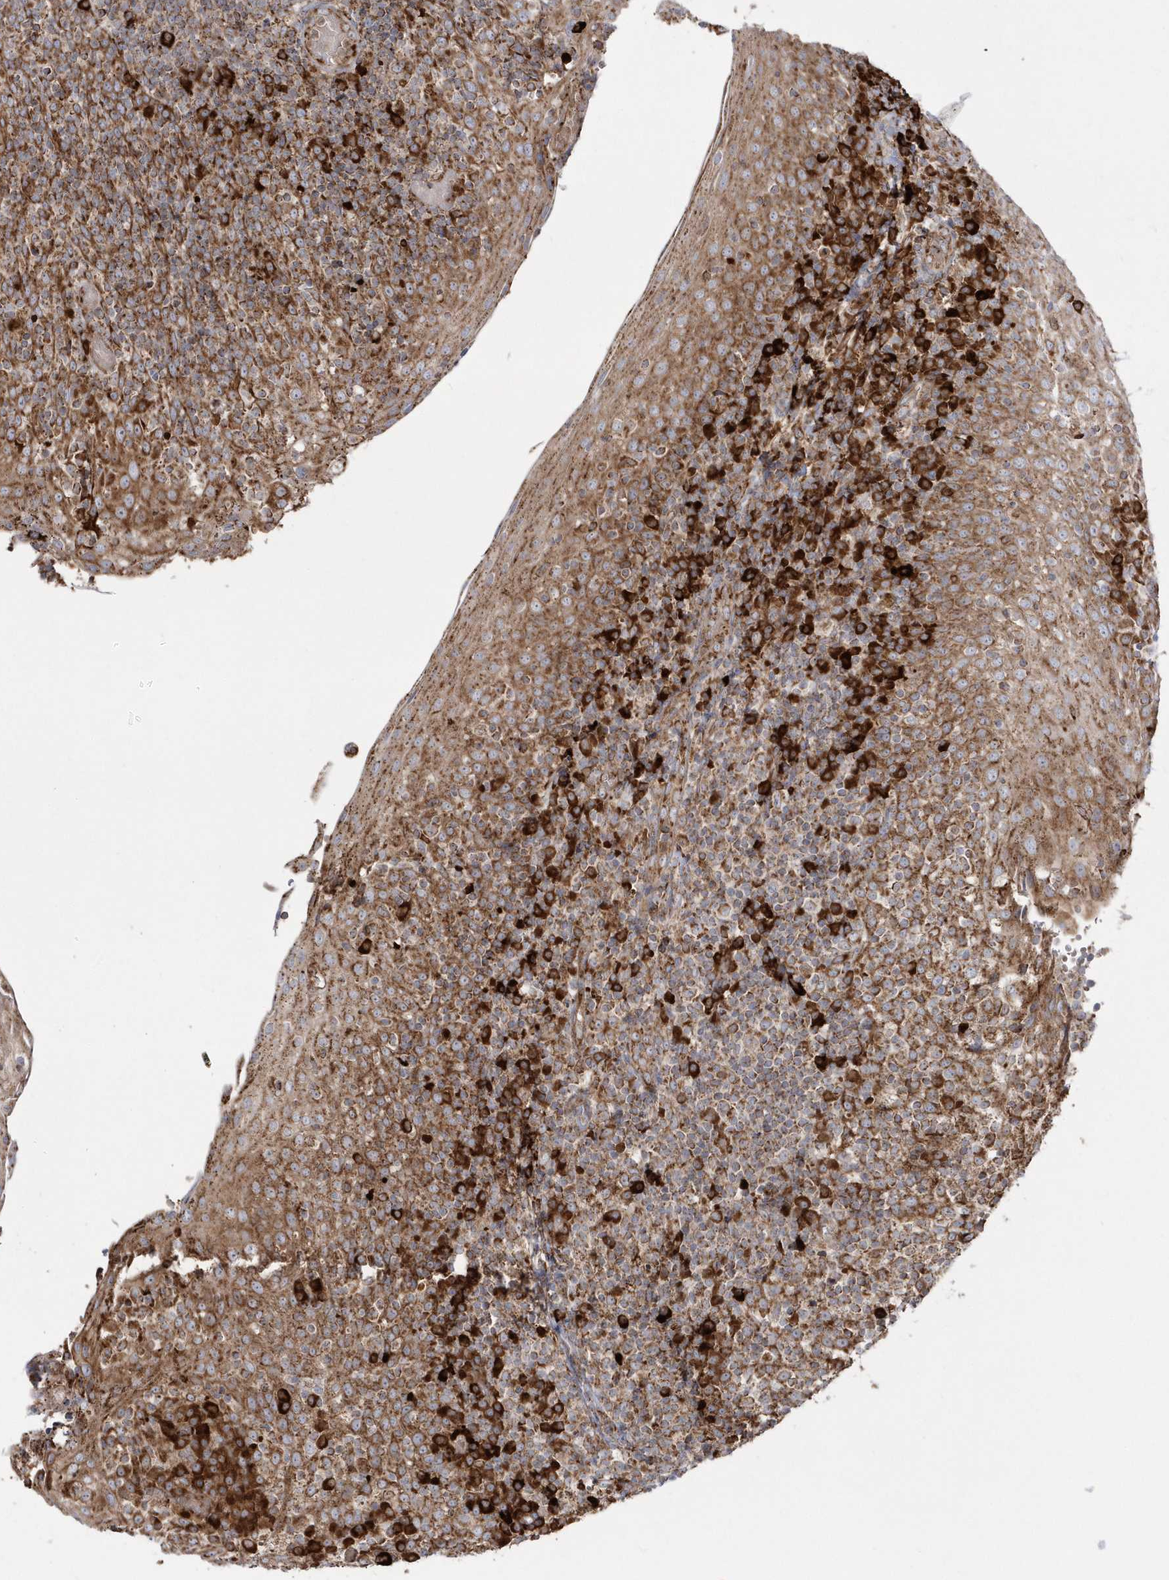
{"staining": {"intensity": "moderate", "quantity": "25%-75%", "location": "cytoplasmic/membranous"}, "tissue": "tonsil", "cell_type": "Germinal center cells", "image_type": "normal", "snomed": [{"axis": "morphology", "description": "Normal tissue, NOS"}, {"axis": "topography", "description": "Tonsil"}], "caption": "Tonsil stained with DAB (3,3'-diaminobenzidine) immunohistochemistry reveals medium levels of moderate cytoplasmic/membranous staining in approximately 25%-75% of germinal center cells. (DAB (3,3'-diaminobenzidine) IHC with brightfield microscopy, high magnification).", "gene": "SH3BP2", "patient": {"sex": "female", "age": 19}}